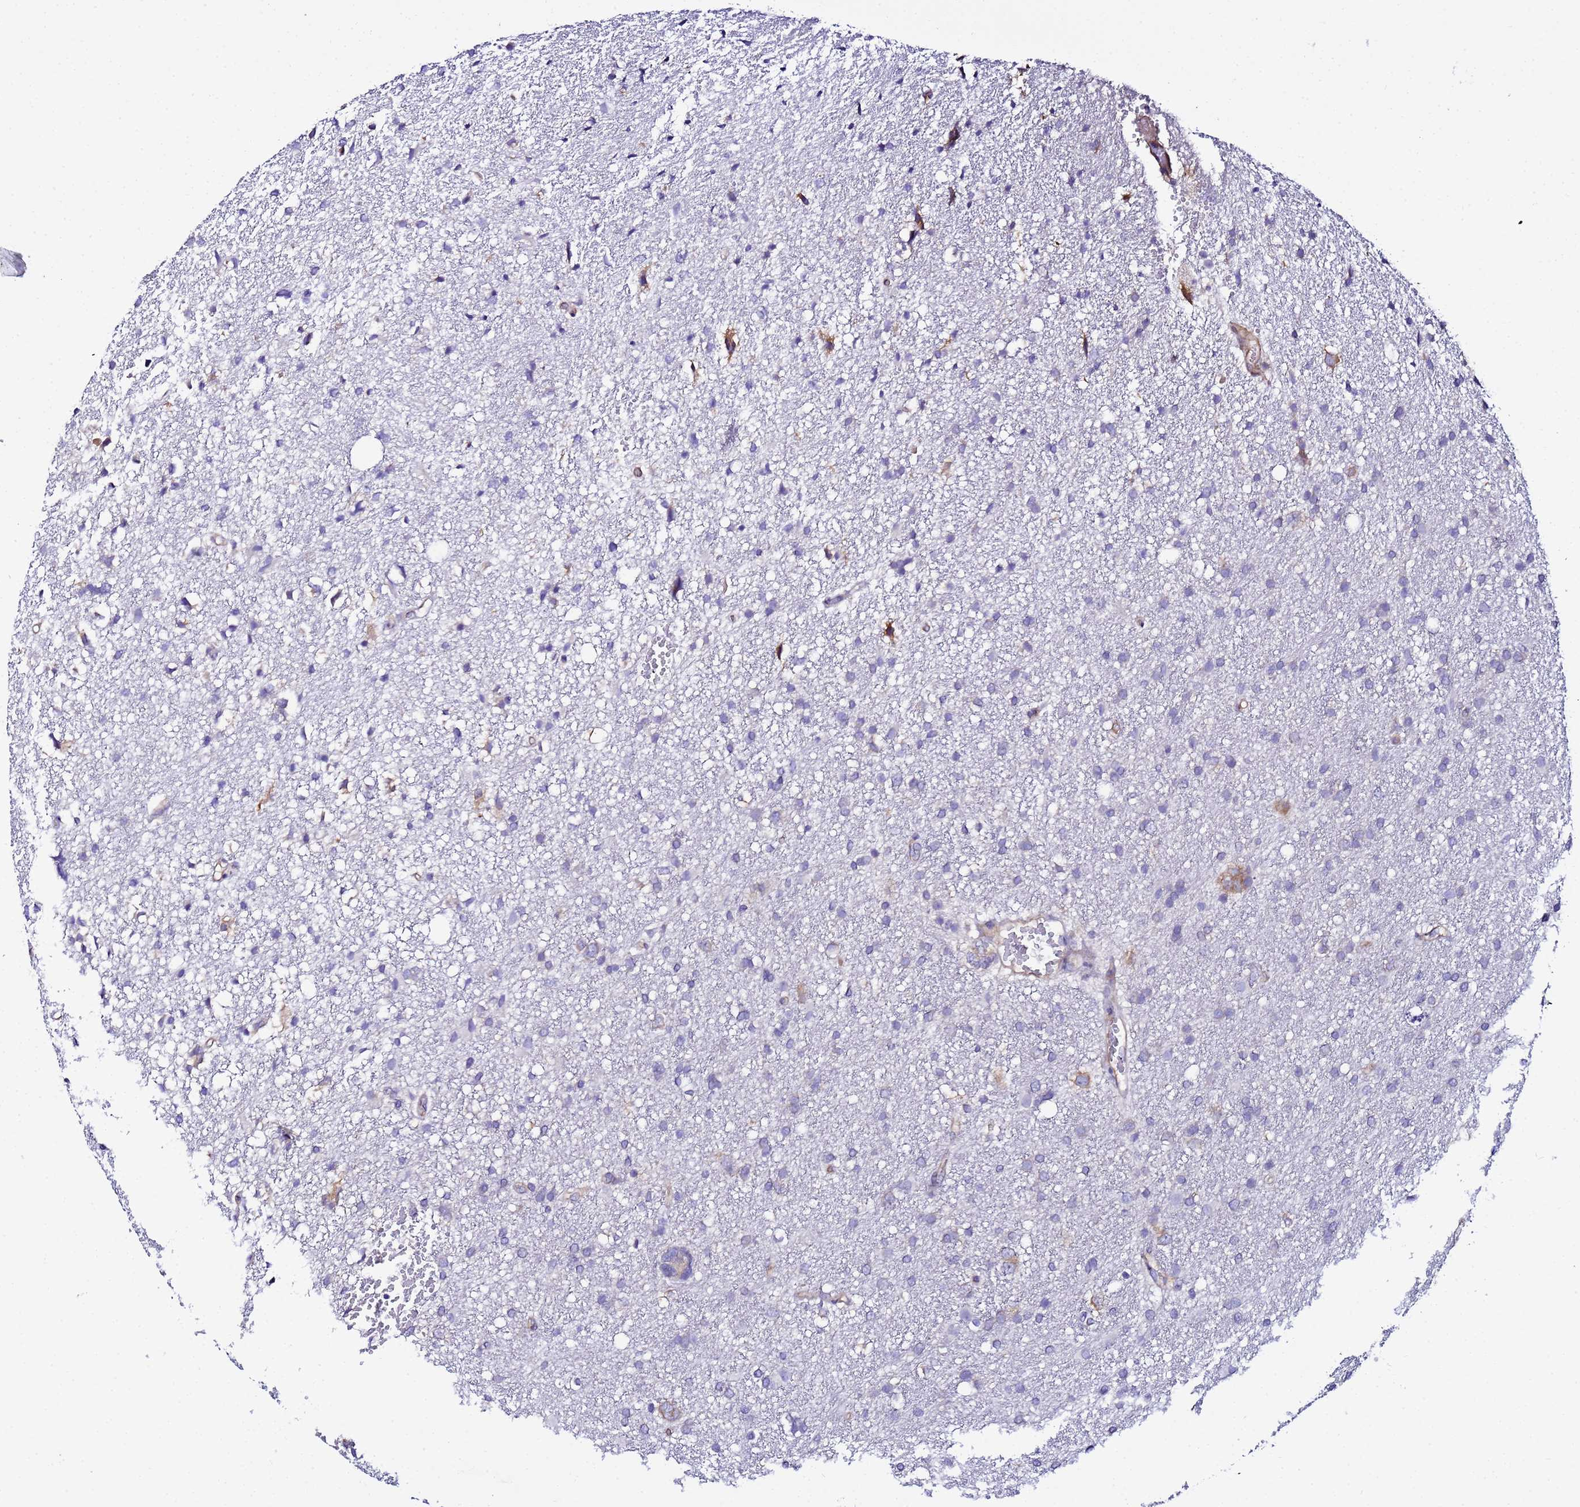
{"staining": {"intensity": "negative", "quantity": "none", "location": "none"}, "tissue": "glioma", "cell_type": "Tumor cells", "image_type": "cancer", "snomed": [{"axis": "morphology", "description": "Glioma, malignant, High grade"}, {"axis": "topography", "description": "Brain"}], "caption": "This image is of glioma stained with IHC to label a protein in brown with the nuclei are counter-stained blue. There is no expression in tumor cells.", "gene": "JRKL", "patient": {"sex": "male", "age": 61}}